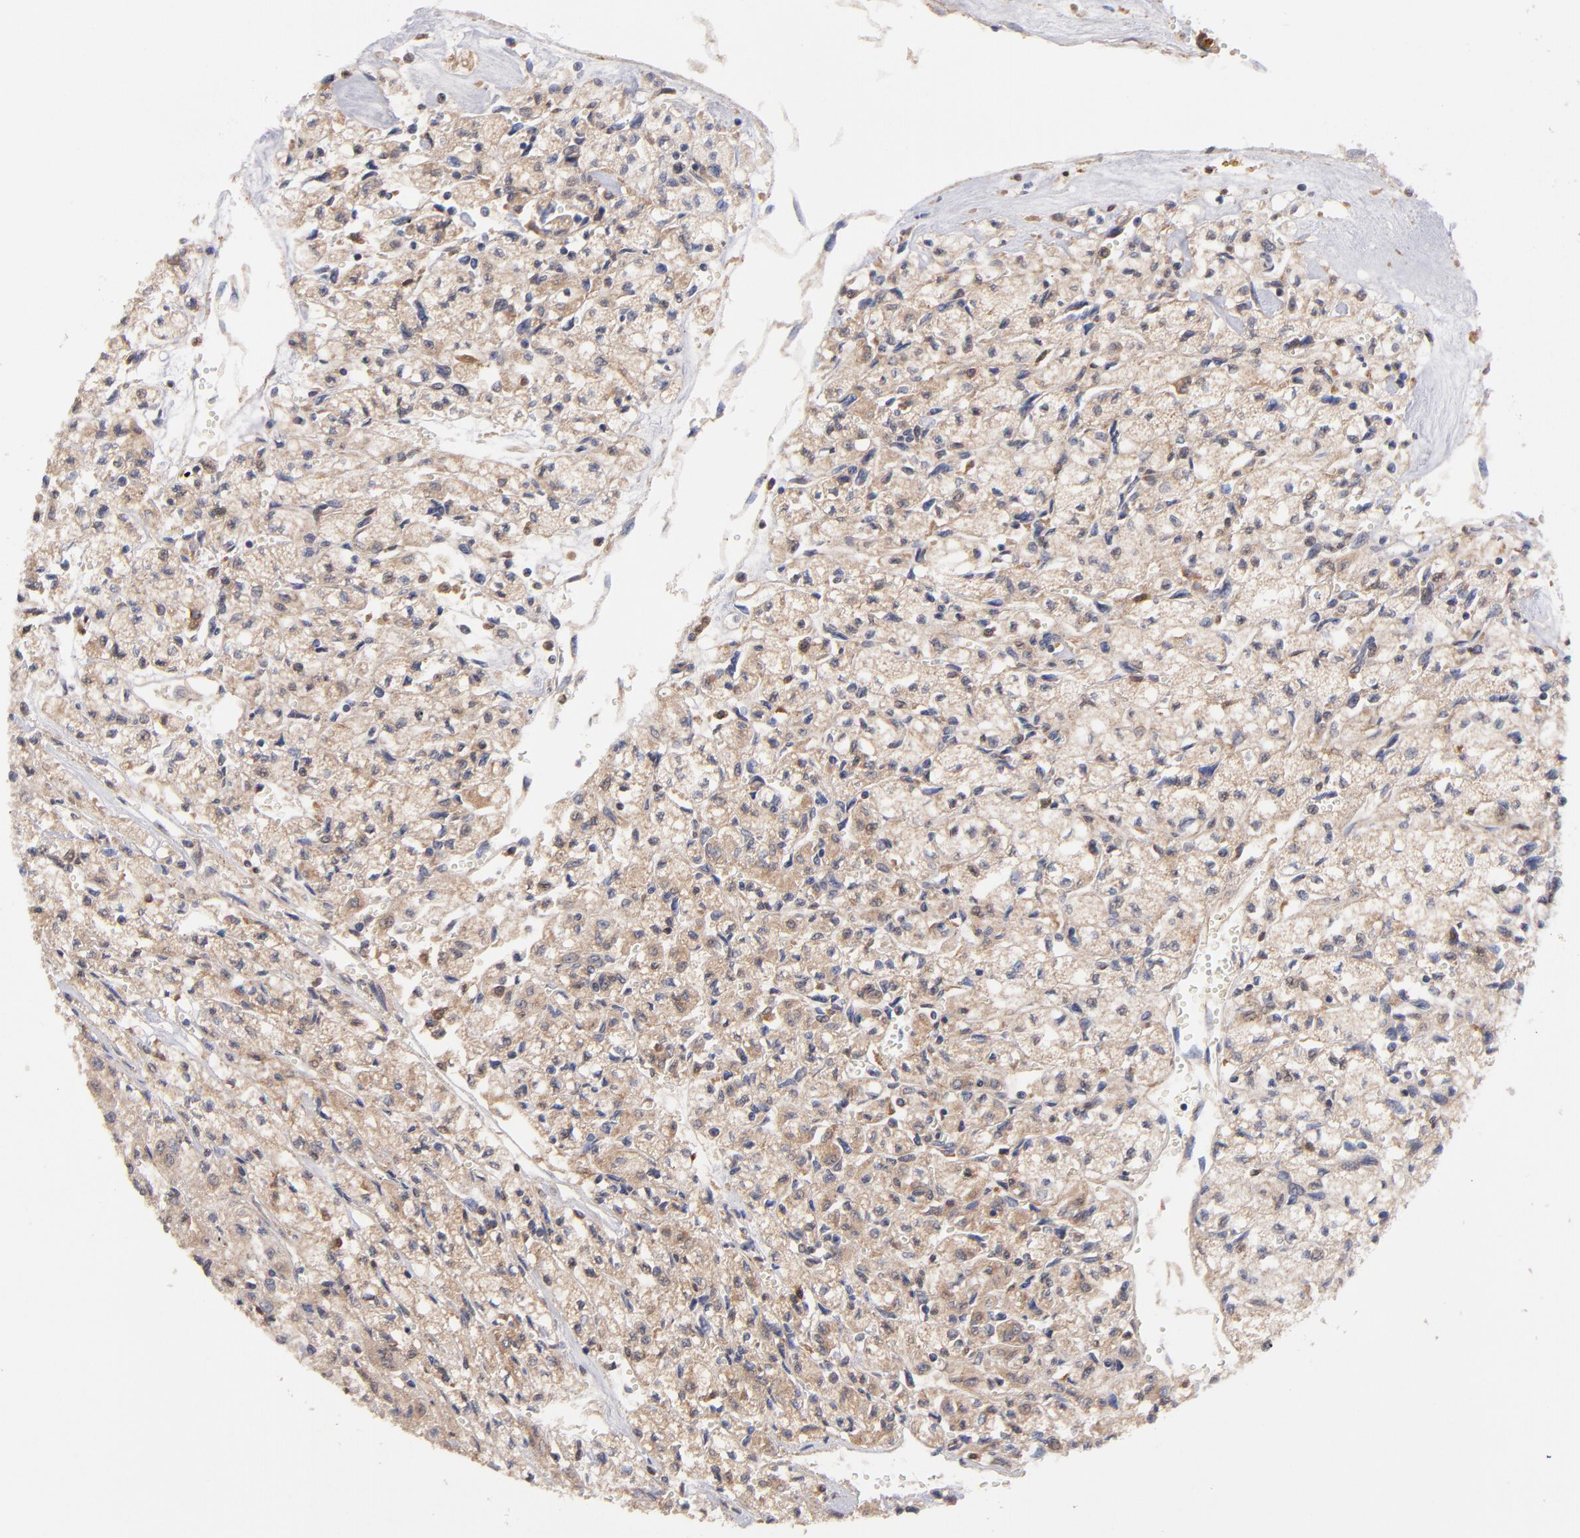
{"staining": {"intensity": "moderate", "quantity": ">75%", "location": "cytoplasmic/membranous"}, "tissue": "renal cancer", "cell_type": "Tumor cells", "image_type": "cancer", "snomed": [{"axis": "morphology", "description": "Adenocarcinoma, NOS"}, {"axis": "topography", "description": "Kidney"}], "caption": "Renal adenocarcinoma was stained to show a protein in brown. There is medium levels of moderate cytoplasmic/membranous expression in about >75% of tumor cells. Using DAB (3,3'-diaminobenzidine) (brown) and hematoxylin (blue) stains, captured at high magnification using brightfield microscopy.", "gene": "GMFG", "patient": {"sex": "male", "age": 78}}